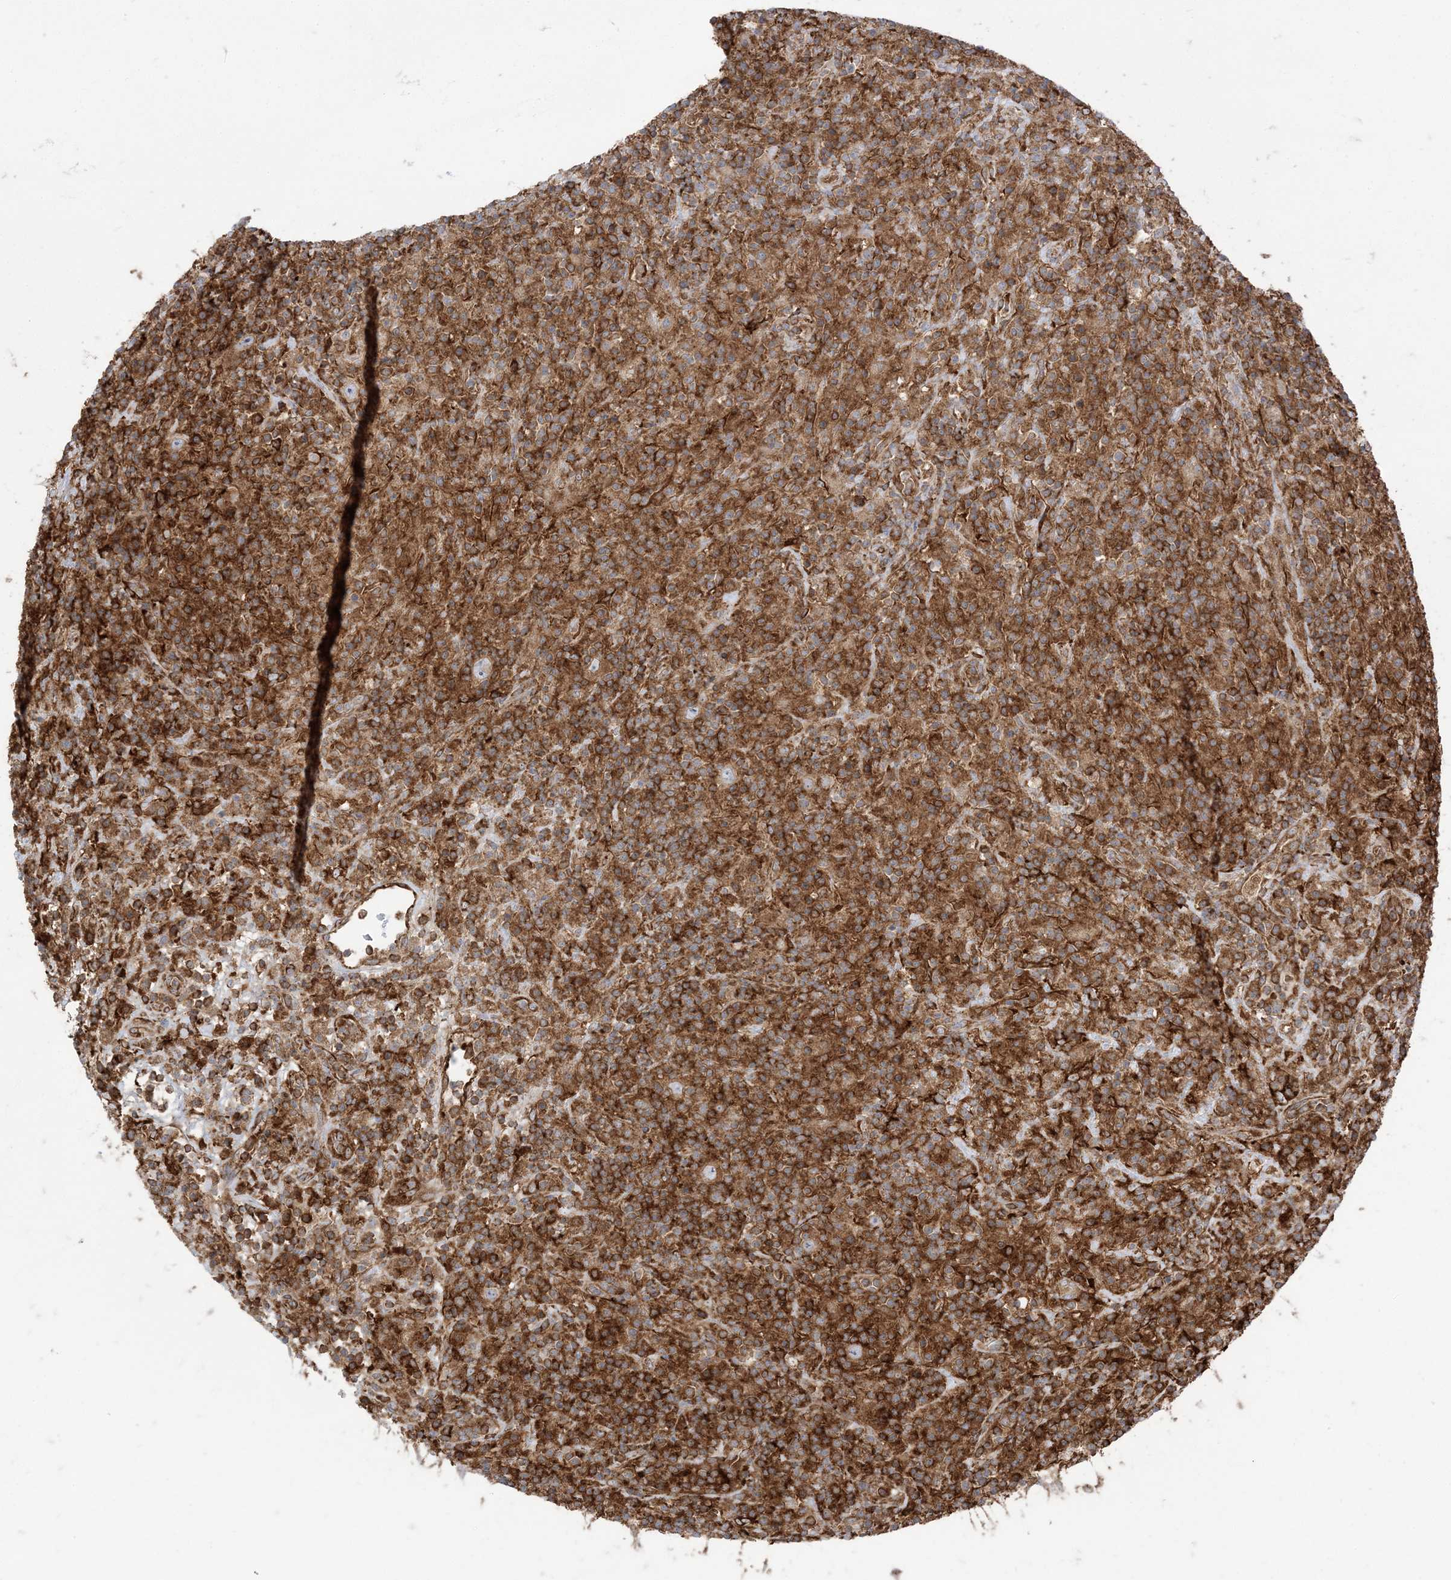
{"staining": {"intensity": "moderate", "quantity": ">75%", "location": "cytoplasmic/membranous"}, "tissue": "lymphoma", "cell_type": "Tumor cells", "image_type": "cancer", "snomed": [{"axis": "morphology", "description": "Hodgkin's disease, NOS"}, {"axis": "topography", "description": "Lymph node"}], "caption": "An immunohistochemistry (IHC) histopathology image of tumor tissue is shown. Protein staining in brown labels moderate cytoplasmic/membranous positivity in Hodgkin's disease within tumor cells.", "gene": "DERL3", "patient": {"sex": "male", "age": 70}}